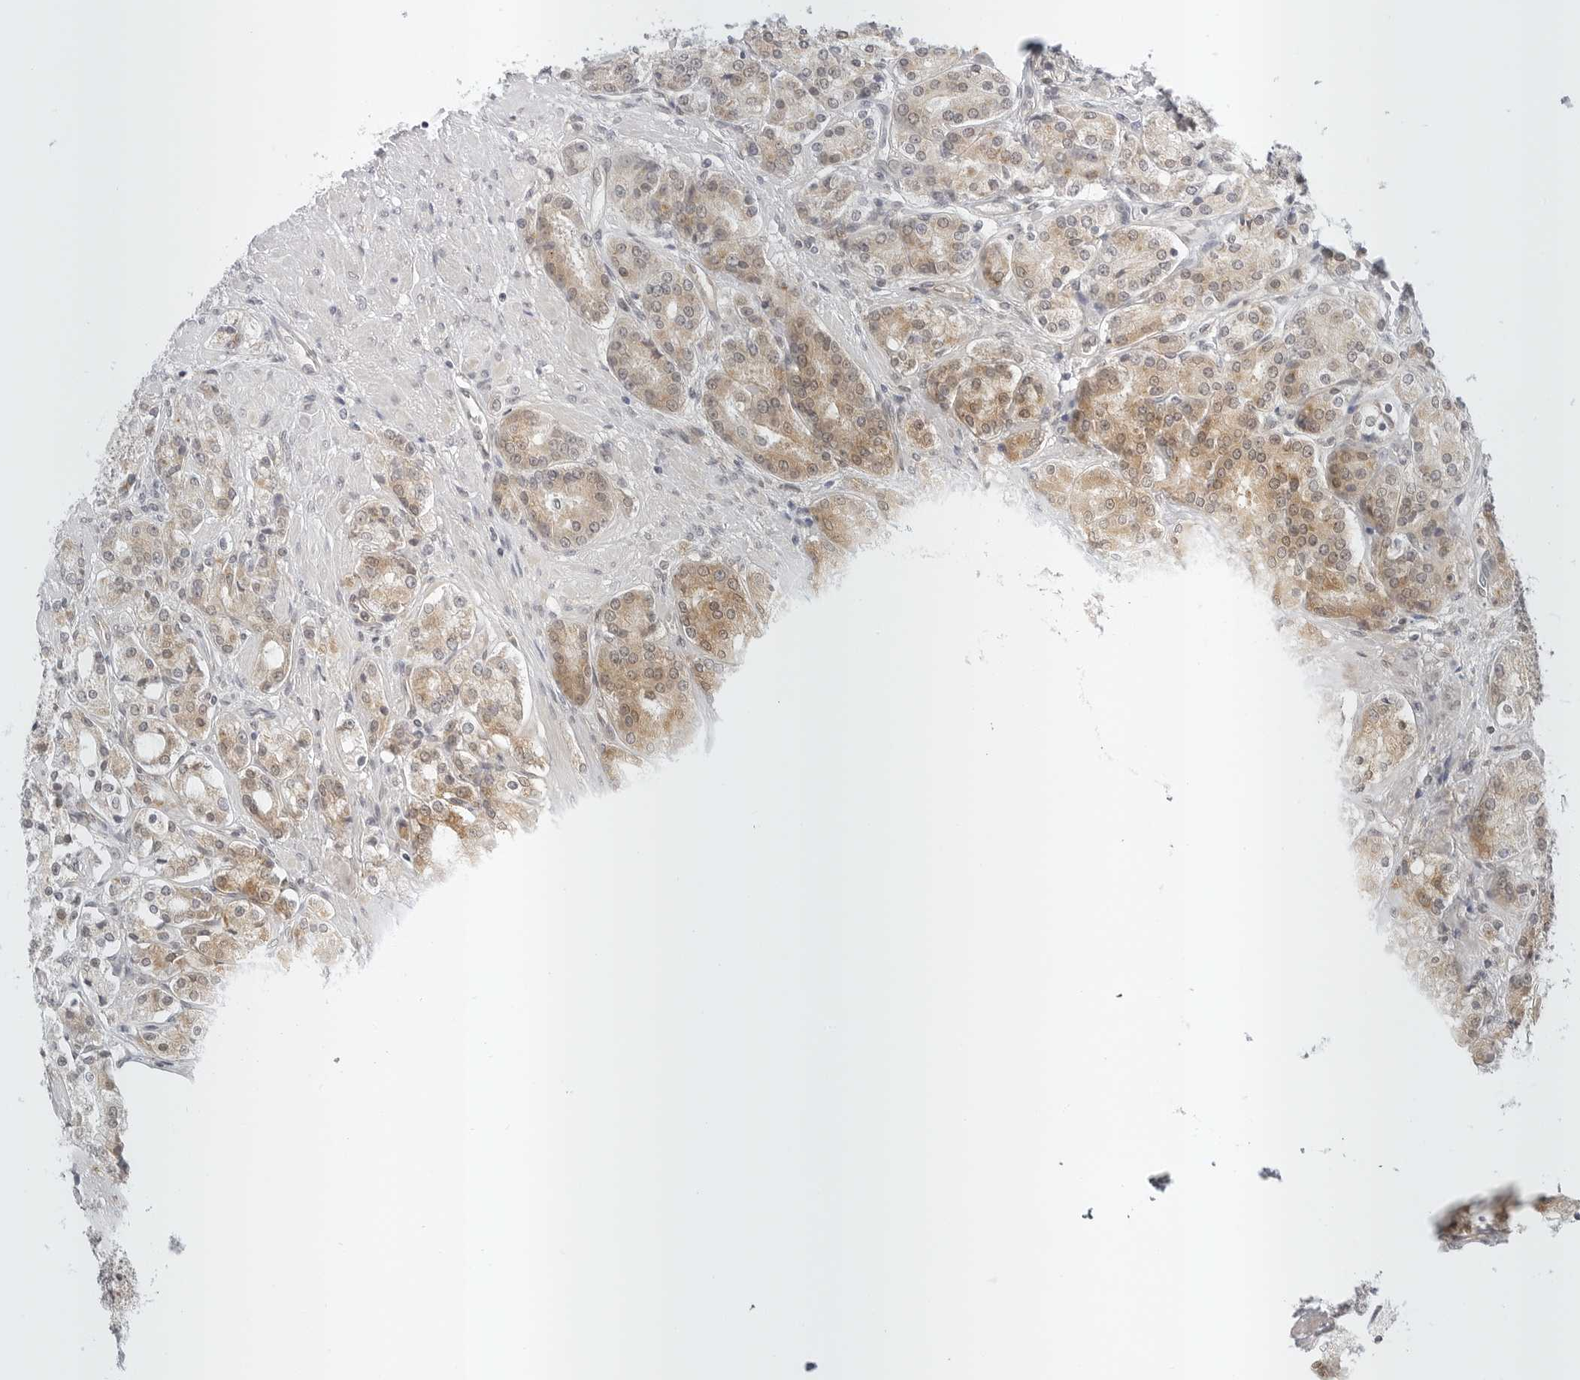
{"staining": {"intensity": "moderate", "quantity": "<25%", "location": "cytoplasmic/membranous"}, "tissue": "prostate cancer", "cell_type": "Tumor cells", "image_type": "cancer", "snomed": [{"axis": "morphology", "description": "Adenocarcinoma, High grade"}, {"axis": "topography", "description": "Prostate"}], "caption": "Approximately <25% of tumor cells in human high-grade adenocarcinoma (prostate) demonstrate moderate cytoplasmic/membranous protein staining as visualized by brown immunohistochemical staining.", "gene": "TCP1", "patient": {"sex": "male", "age": 60}}